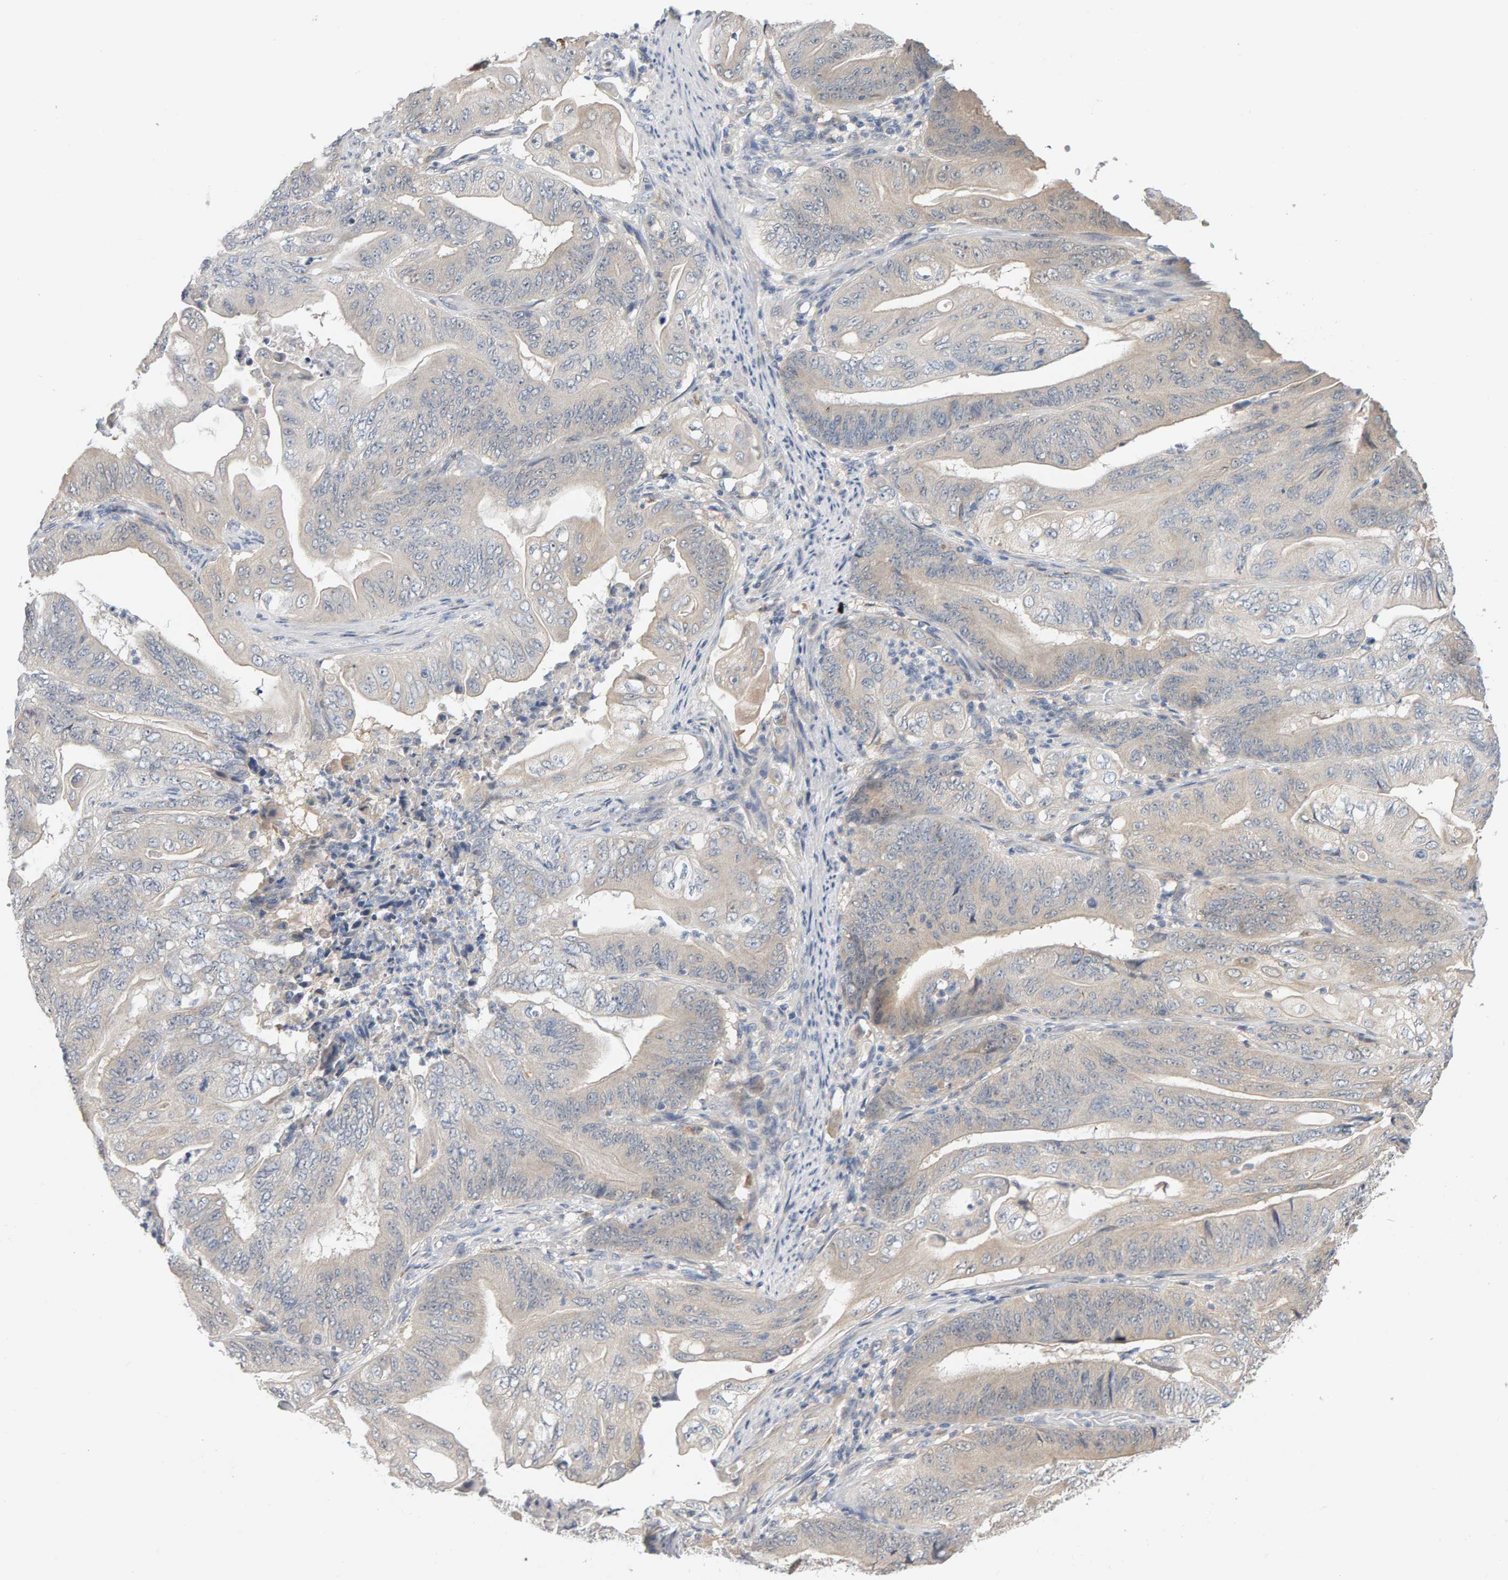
{"staining": {"intensity": "negative", "quantity": "none", "location": "none"}, "tissue": "stomach cancer", "cell_type": "Tumor cells", "image_type": "cancer", "snomed": [{"axis": "morphology", "description": "Adenocarcinoma, NOS"}, {"axis": "topography", "description": "Stomach"}], "caption": "This is a image of immunohistochemistry staining of stomach adenocarcinoma, which shows no positivity in tumor cells. (DAB (3,3'-diaminobenzidine) immunohistochemistry, high magnification).", "gene": "GFUS", "patient": {"sex": "female", "age": 73}}